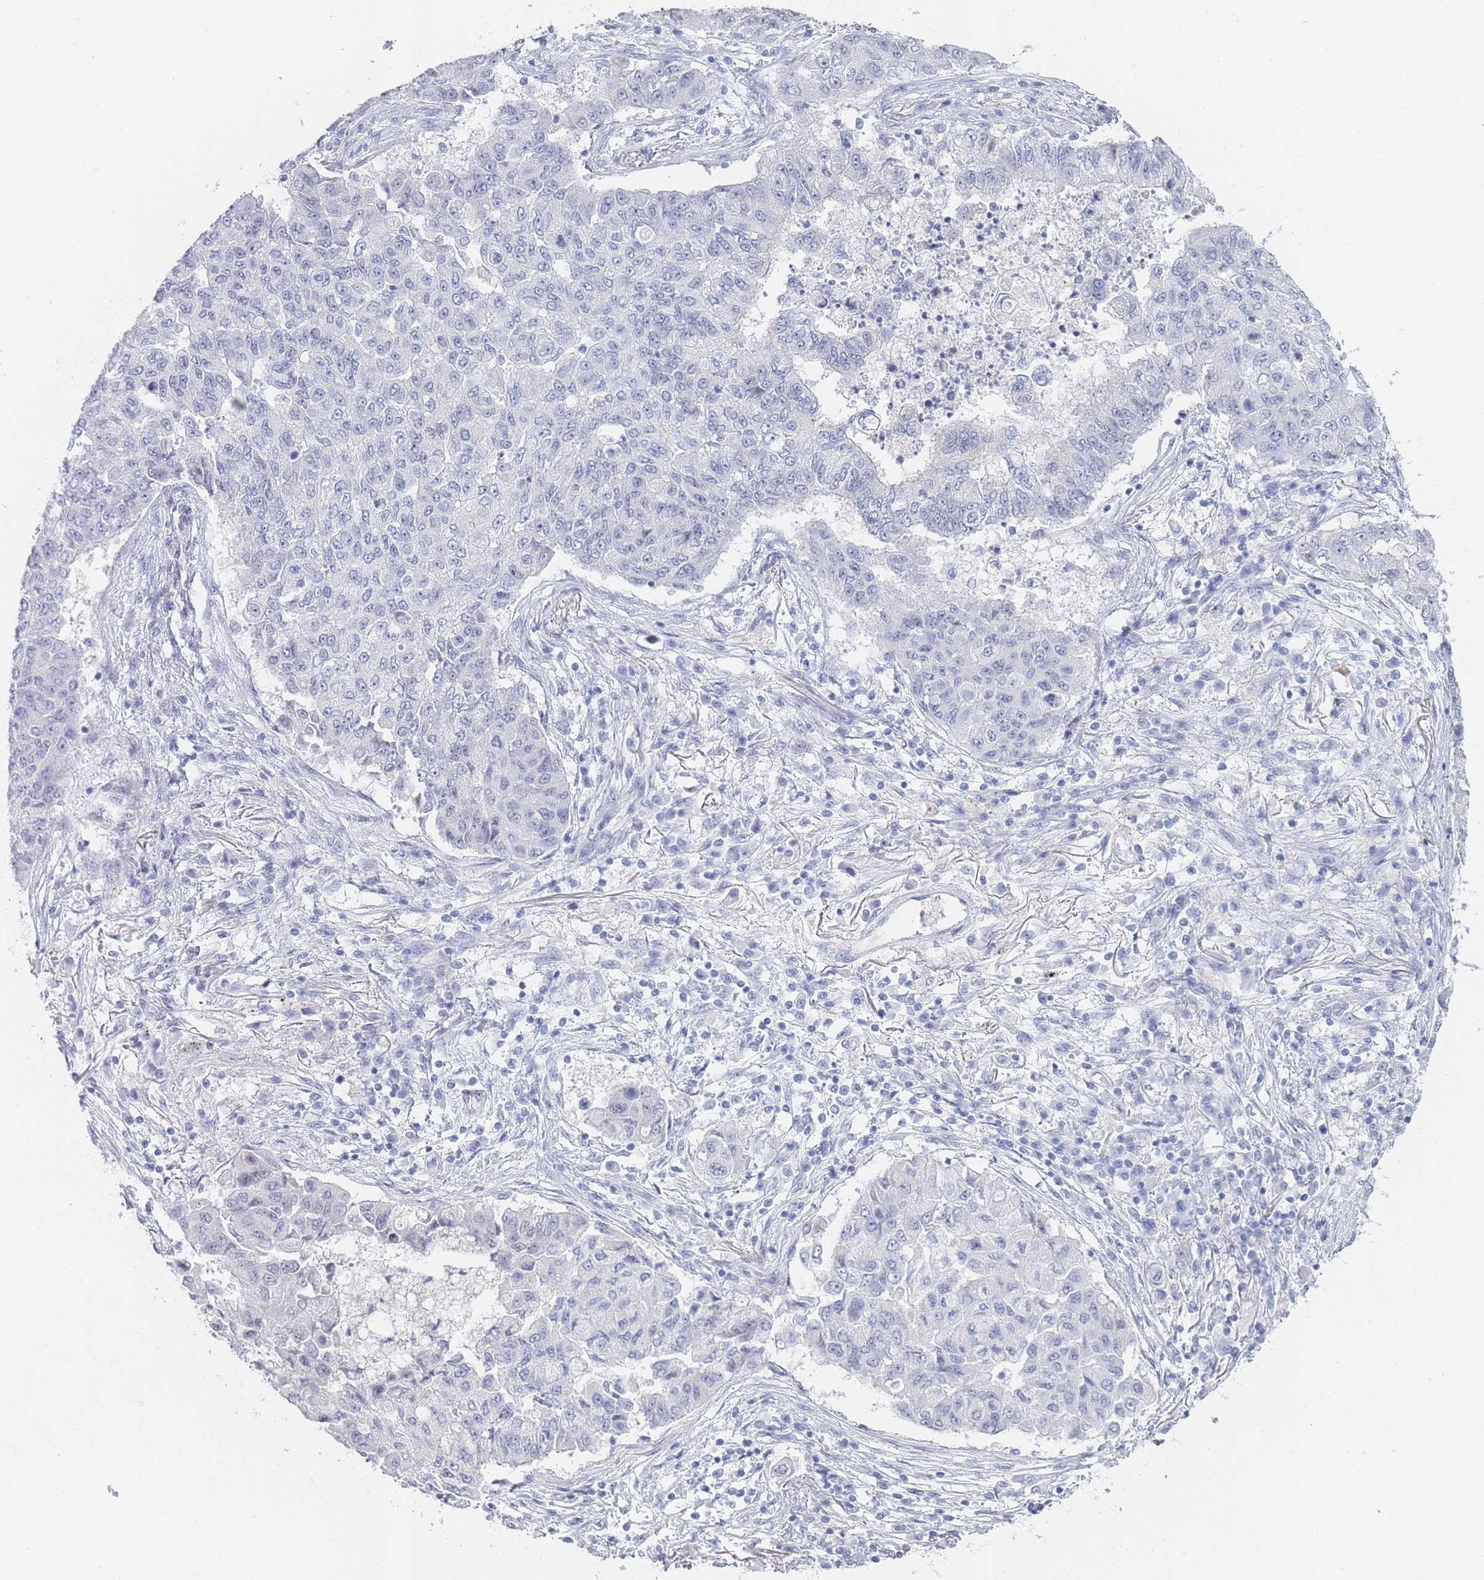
{"staining": {"intensity": "negative", "quantity": "none", "location": "none"}, "tissue": "lung cancer", "cell_type": "Tumor cells", "image_type": "cancer", "snomed": [{"axis": "morphology", "description": "Squamous cell carcinoma, NOS"}, {"axis": "topography", "description": "Lung"}], "caption": "IHC of human lung cancer (squamous cell carcinoma) displays no staining in tumor cells. Nuclei are stained in blue.", "gene": "IMPG1", "patient": {"sex": "male", "age": 74}}